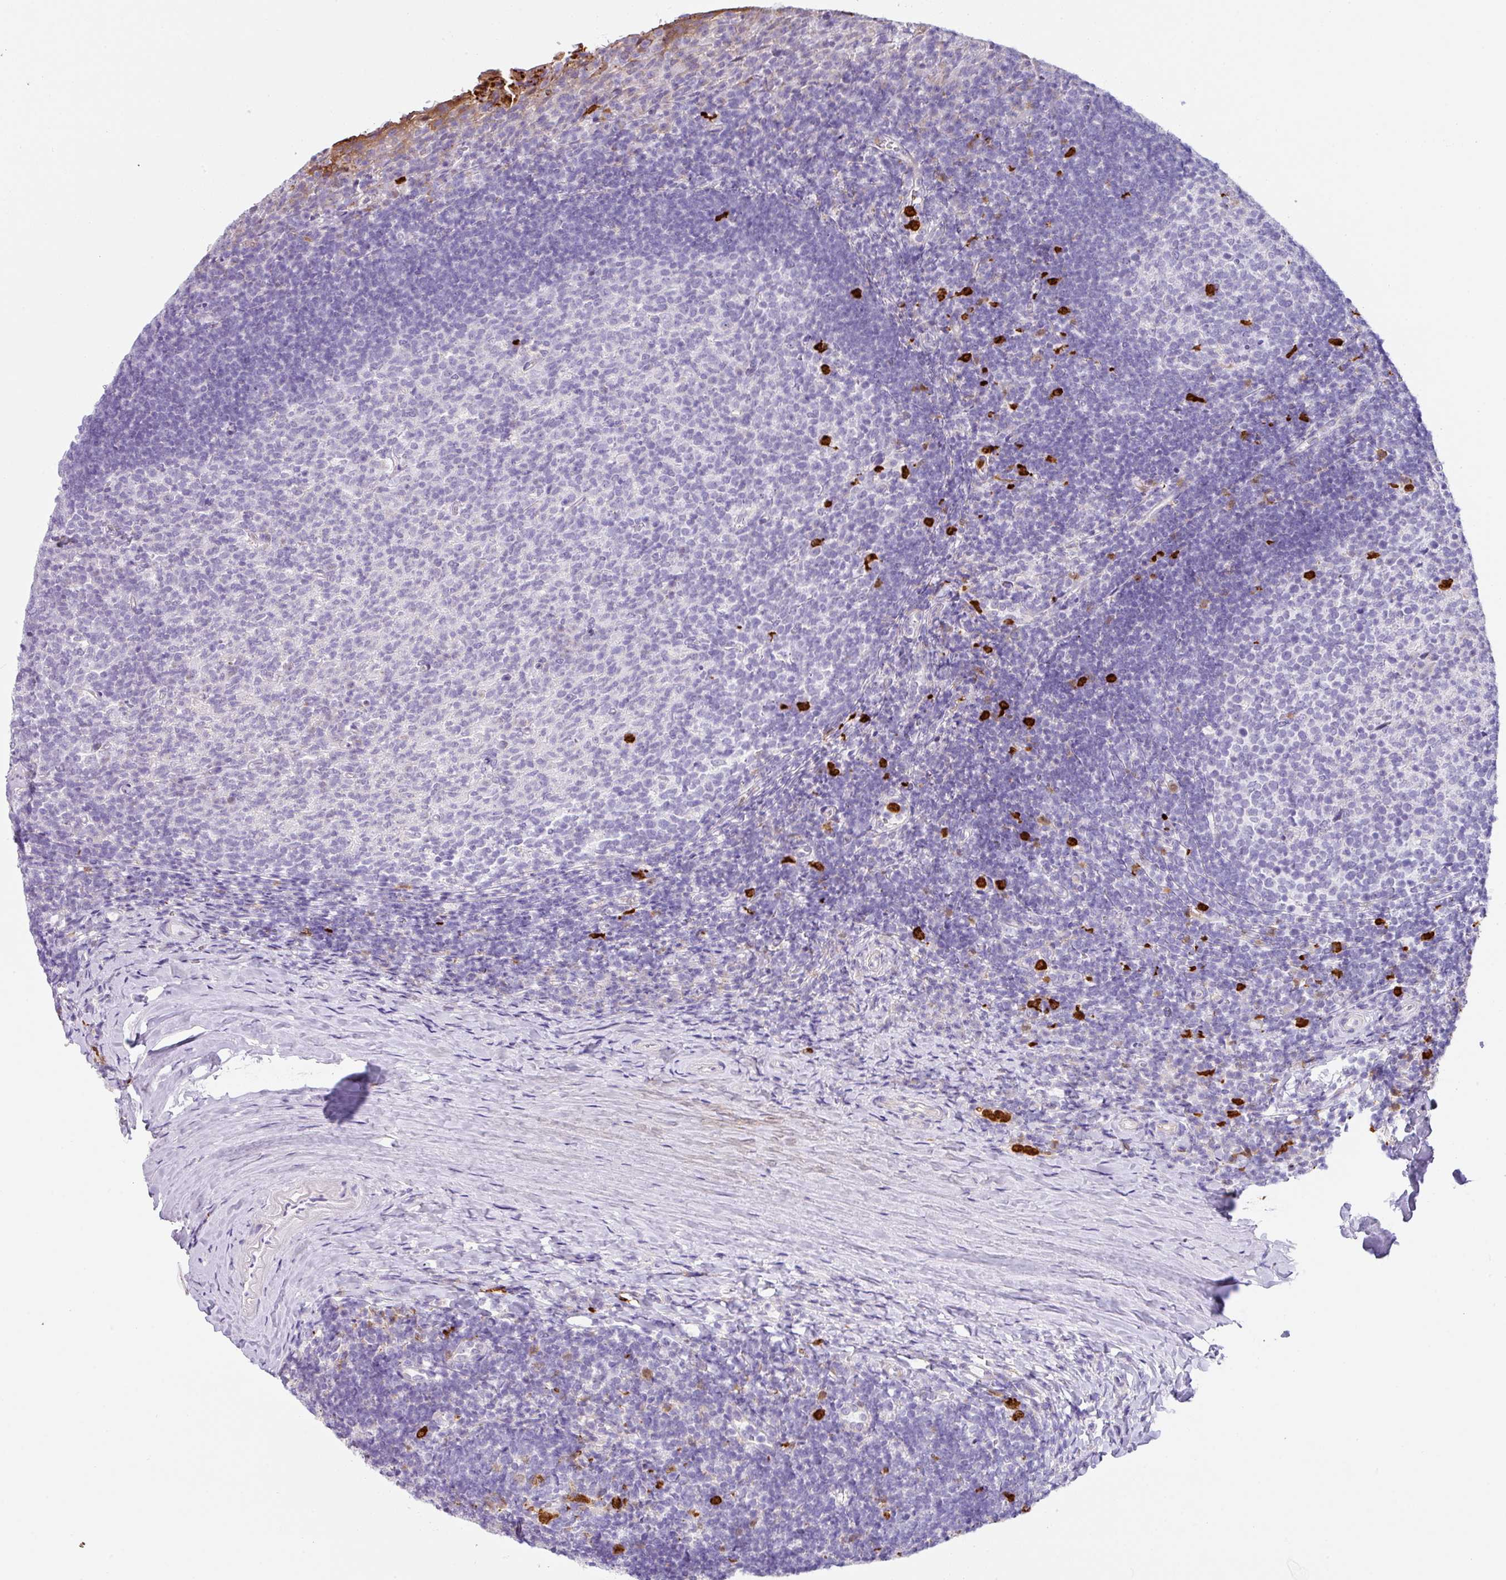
{"staining": {"intensity": "negative", "quantity": "none", "location": "none"}, "tissue": "tonsil", "cell_type": "Germinal center cells", "image_type": "normal", "snomed": [{"axis": "morphology", "description": "Normal tissue, NOS"}, {"axis": "topography", "description": "Tonsil"}], "caption": "A high-resolution photomicrograph shows IHC staining of benign tonsil, which demonstrates no significant positivity in germinal center cells. (DAB IHC, high magnification).", "gene": "SH2D3C", "patient": {"sex": "female", "age": 10}}